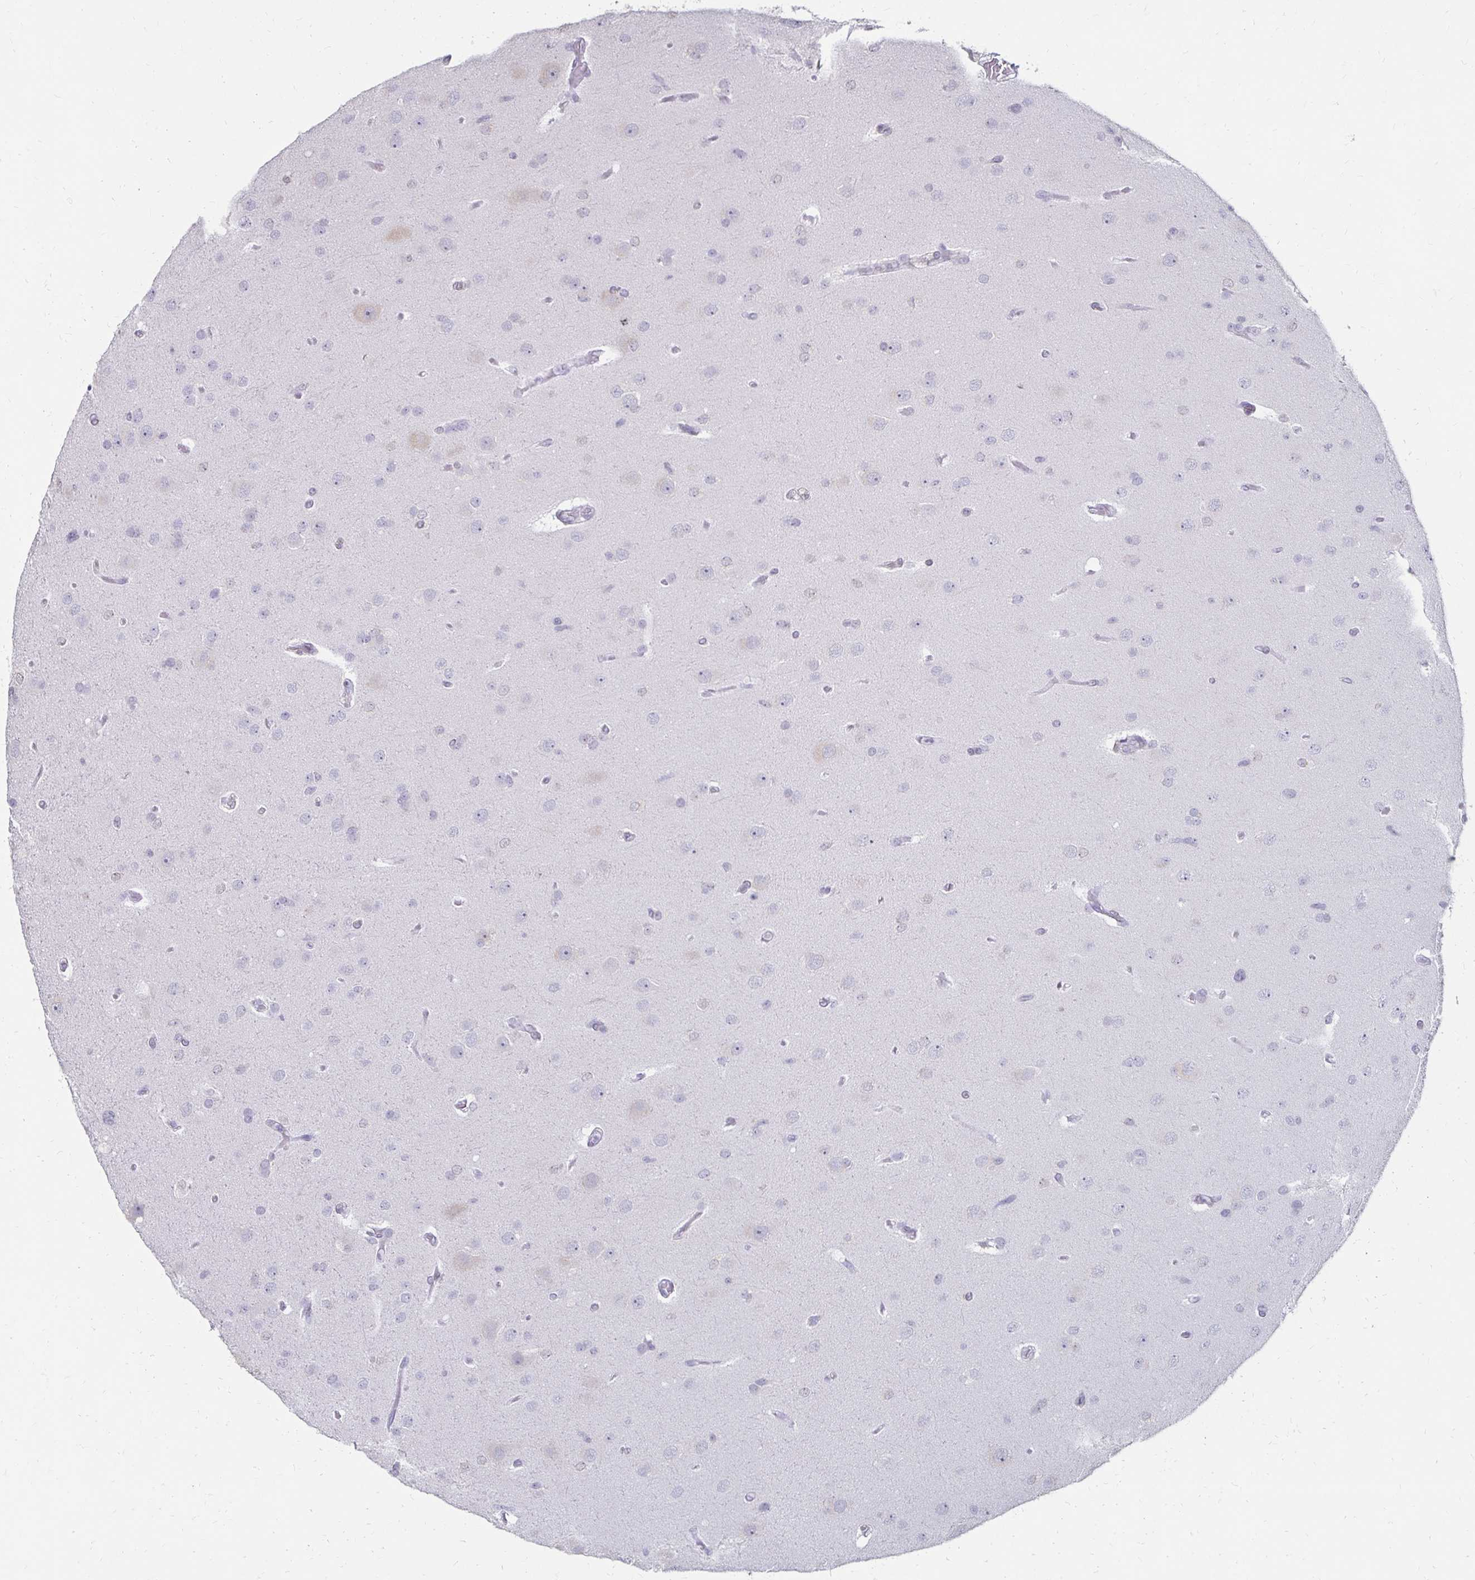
{"staining": {"intensity": "negative", "quantity": "none", "location": "none"}, "tissue": "glioma", "cell_type": "Tumor cells", "image_type": "cancer", "snomed": [{"axis": "morphology", "description": "Glioma, malignant, High grade"}, {"axis": "topography", "description": "Brain"}], "caption": "Tumor cells are negative for brown protein staining in glioma. The staining was performed using DAB to visualize the protein expression in brown, while the nuclei were stained in blue with hematoxylin (Magnification: 20x).", "gene": "TOMM34", "patient": {"sex": "male", "age": 53}}